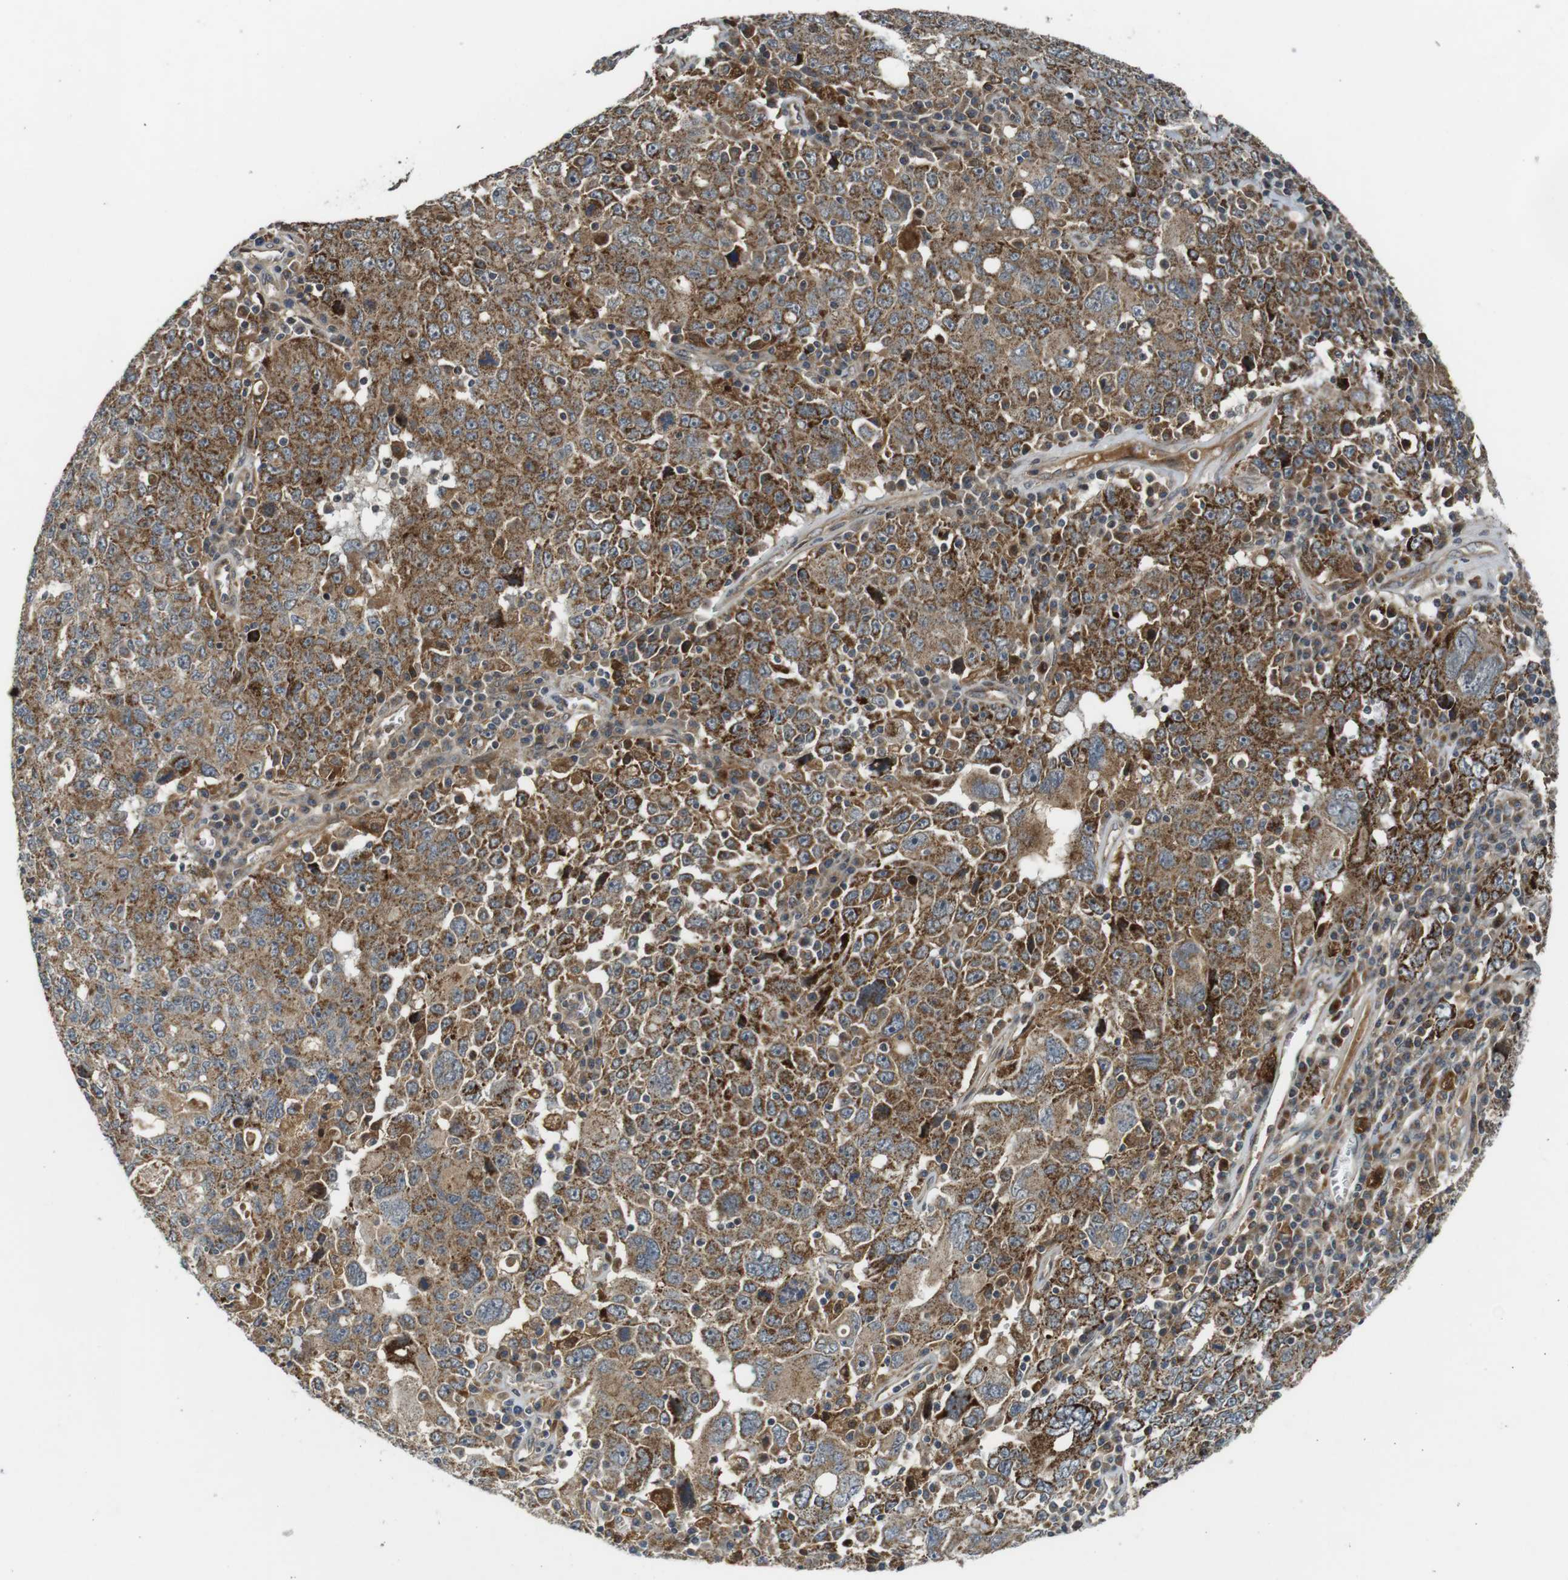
{"staining": {"intensity": "moderate", "quantity": ">75%", "location": "cytoplasmic/membranous"}, "tissue": "ovarian cancer", "cell_type": "Tumor cells", "image_type": "cancer", "snomed": [{"axis": "morphology", "description": "Carcinoma, endometroid"}, {"axis": "topography", "description": "Ovary"}], "caption": "High-magnification brightfield microscopy of ovarian endometroid carcinoma stained with DAB (brown) and counterstained with hematoxylin (blue). tumor cells exhibit moderate cytoplasmic/membranous positivity is seen in approximately>75% of cells.", "gene": "IFFO2", "patient": {"sex": "female", "age": 62}}